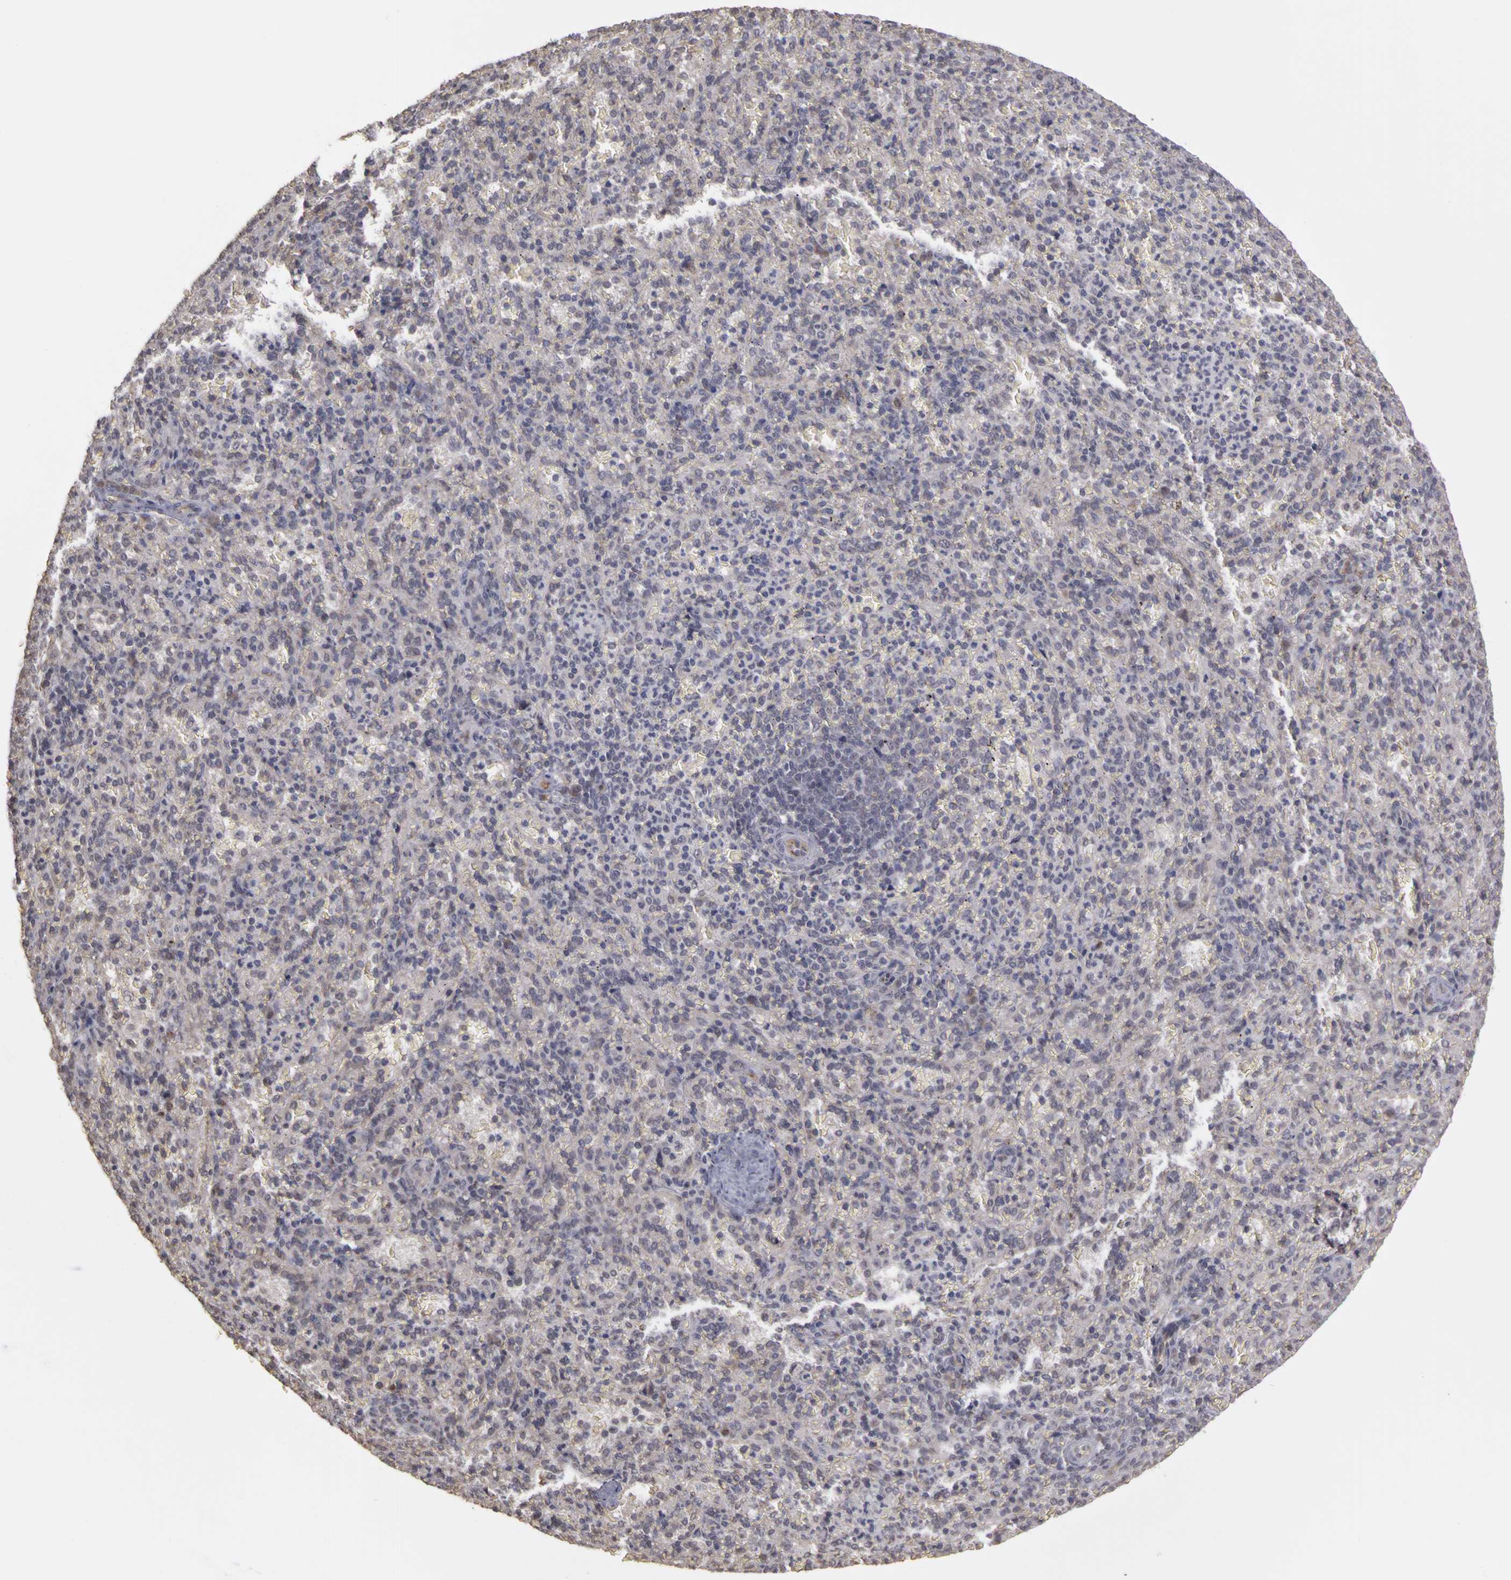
{"staining": {"intensity": "weak", "quantity": "<25%", "location": "cytoplasmic/membranous"}, "tissue": "spleen", "cell_type": "Cells in red pulp", "image_type": "normal", "snomed": [{"axis": "morphology", "description": "Normal tissue, NOS"}, {"axis": "topography", "description": "Spleen"}], "caption": "DAB immunohistochemical staining of benign human spleen exhibits no significant expression in cells in red pulp. Brightfield microscopy of immunohistochemistry stained with DAB (brown) and hematoxylin (blue), captured at high magnification.", "gene": "FRMD7", "patient": {"sex": "female", "age": 21}}